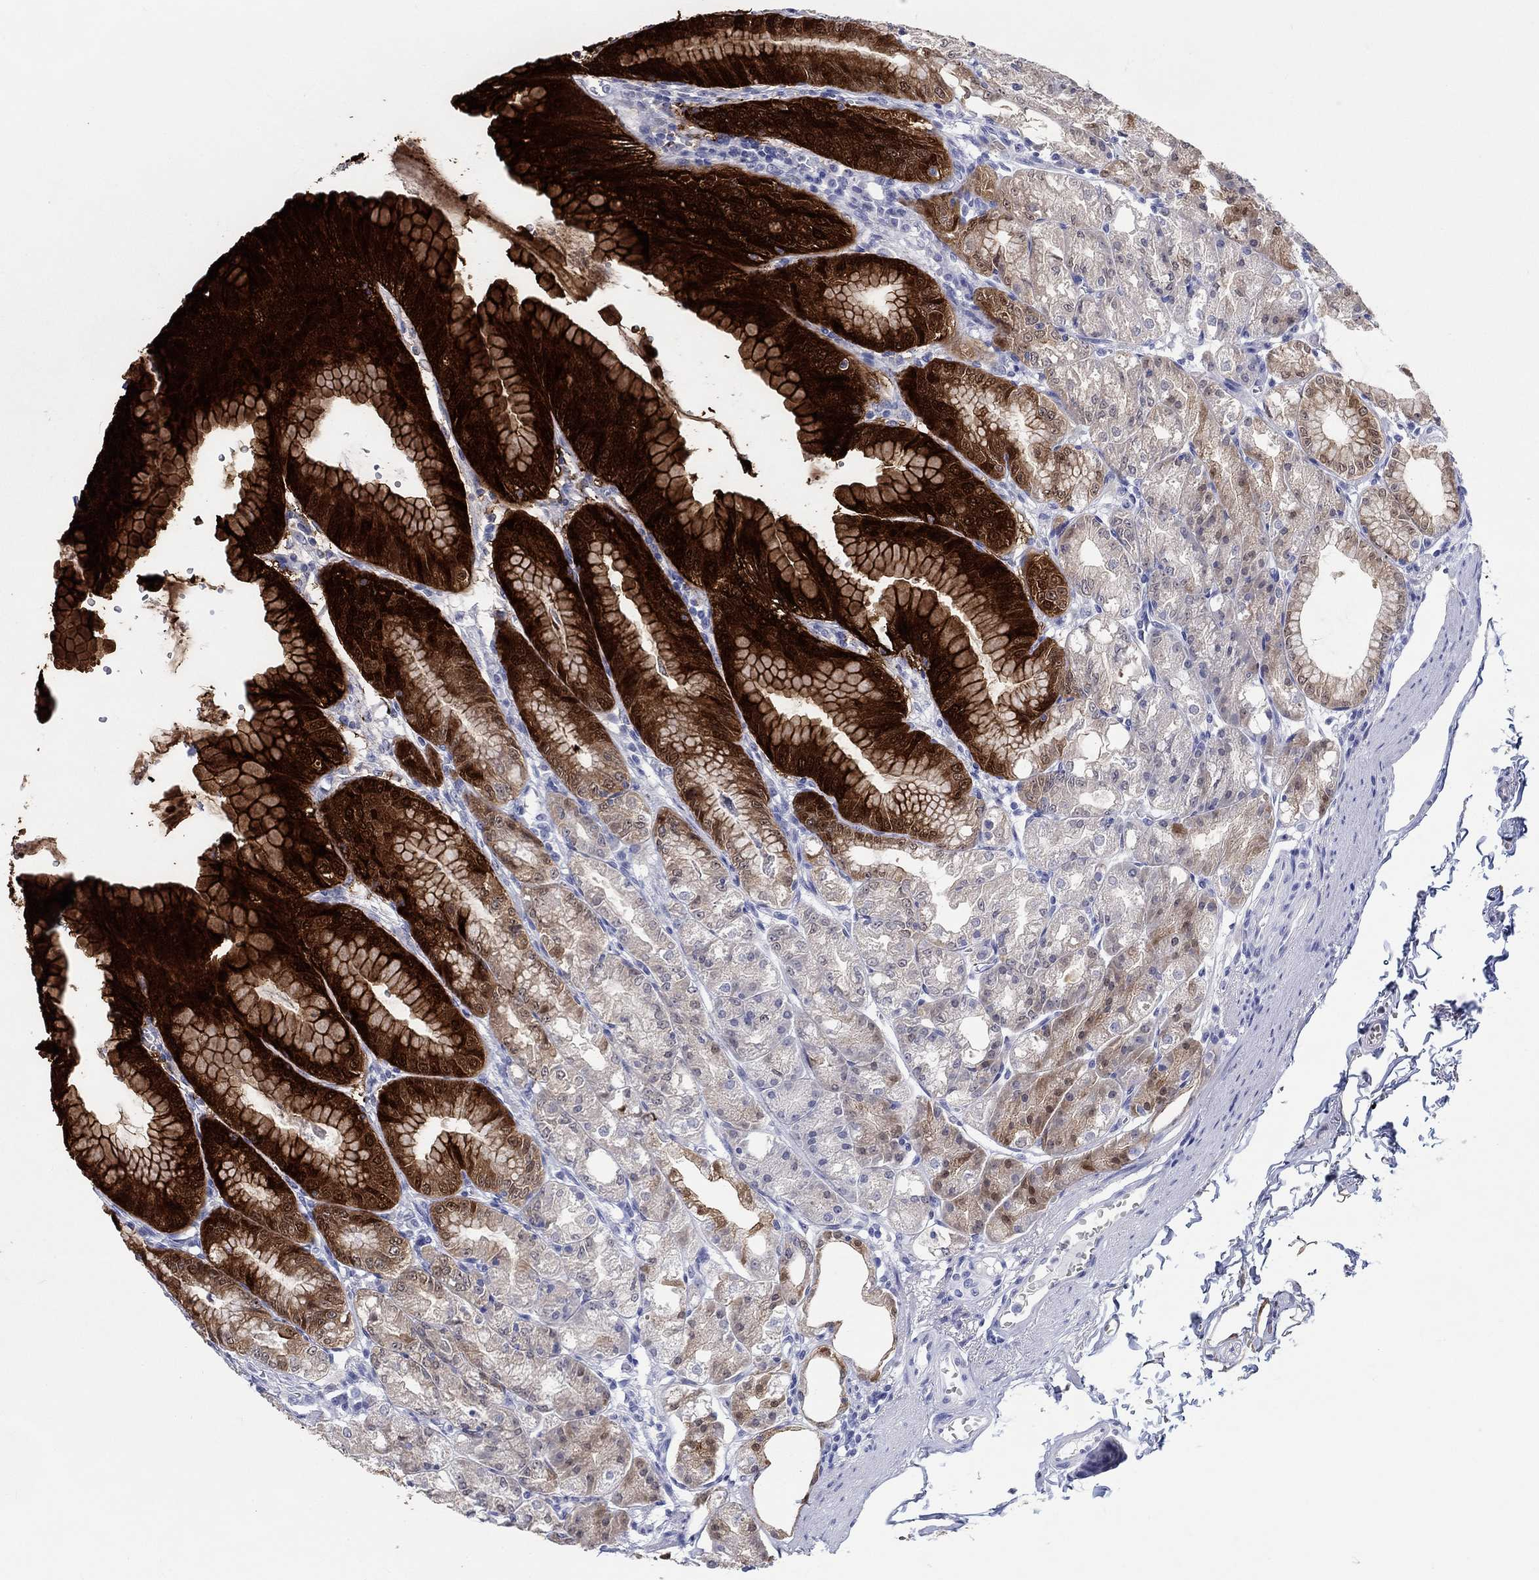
{"staining": {"intensity": "strong", "quantity": "25%-75%", "location": "cytoplasmic/membranous"}, "tissue": "stomach", "cell_type": "Glandular cells", "image_type": "normal", "snomed": [{"axis": "morphology", "description": "Normal tissue, NOS"}, {"axis": "topography", "description": "Stomach"}], "caption": "This photomicrograph shows IHC staining of benign stomach, with high strong cytoplasmic/membranous staining in approximately 25%-75% of glandular cells.", "gene": "AKR1C1", "patient": {"sex": "male", "age": 71}}